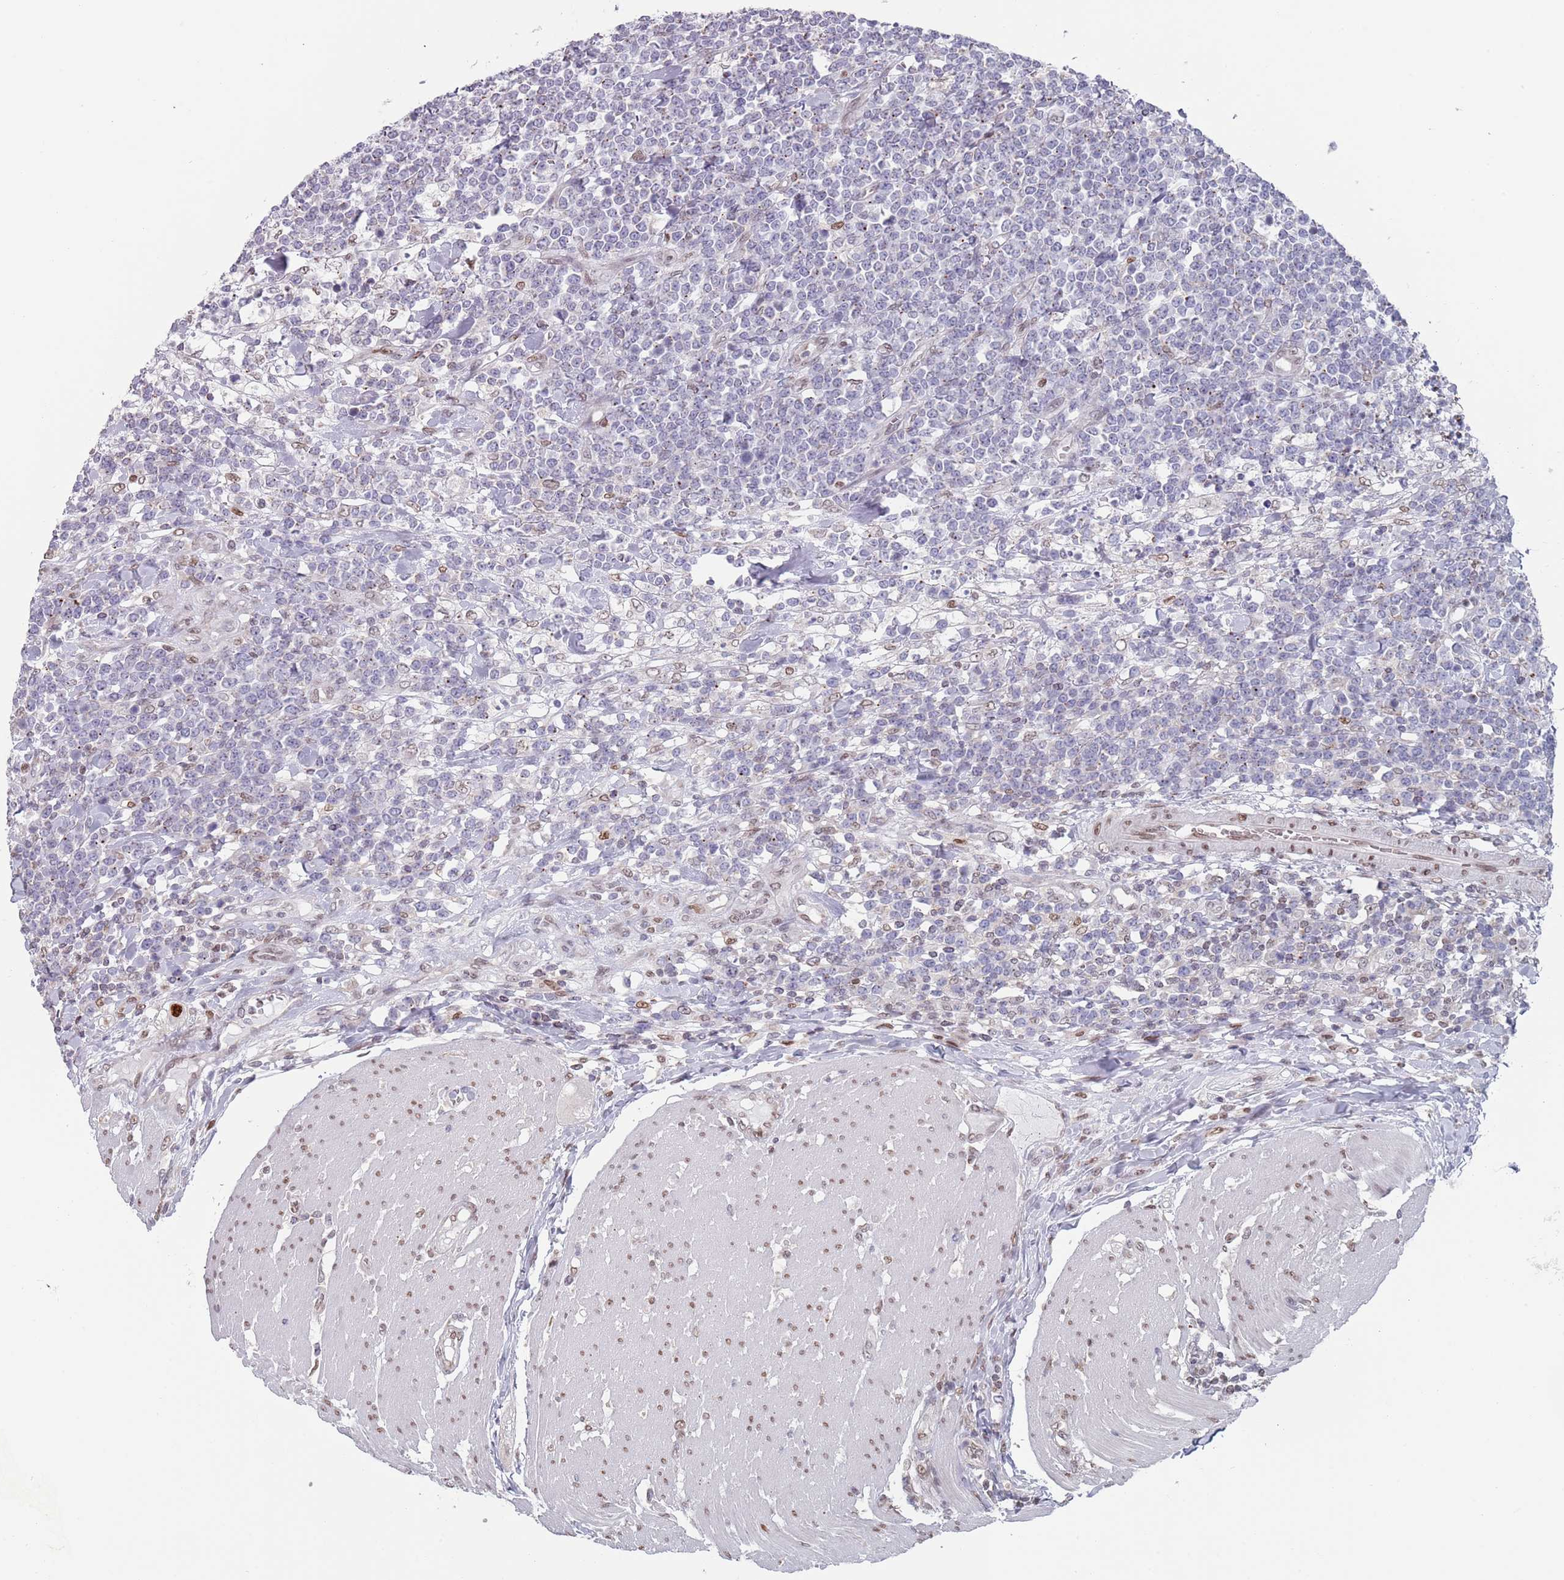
{"staining": {"intensity": "negative", "quantity": "none", "location": "none"}, "tissue": "lymphoma", "cell_type": "Tumor cells", "image_type": "cancer", "snomed": [{"axis": "morphology", "description": "Malignant lymphoma, non-Hodgkin's type, High grade"}, {"axis": "topography", "description": "Small intestine"}], "caption": "Immunohistochemistry (IHC) image of neoplastic tissue: human high-grade malignant lymphoma, non-Hodgkin's type stained with DAB demonstrates no significant protein staining in tumor cells.", "gene": "MFSD12", "patient": {"sex": "male", "age": 8}}